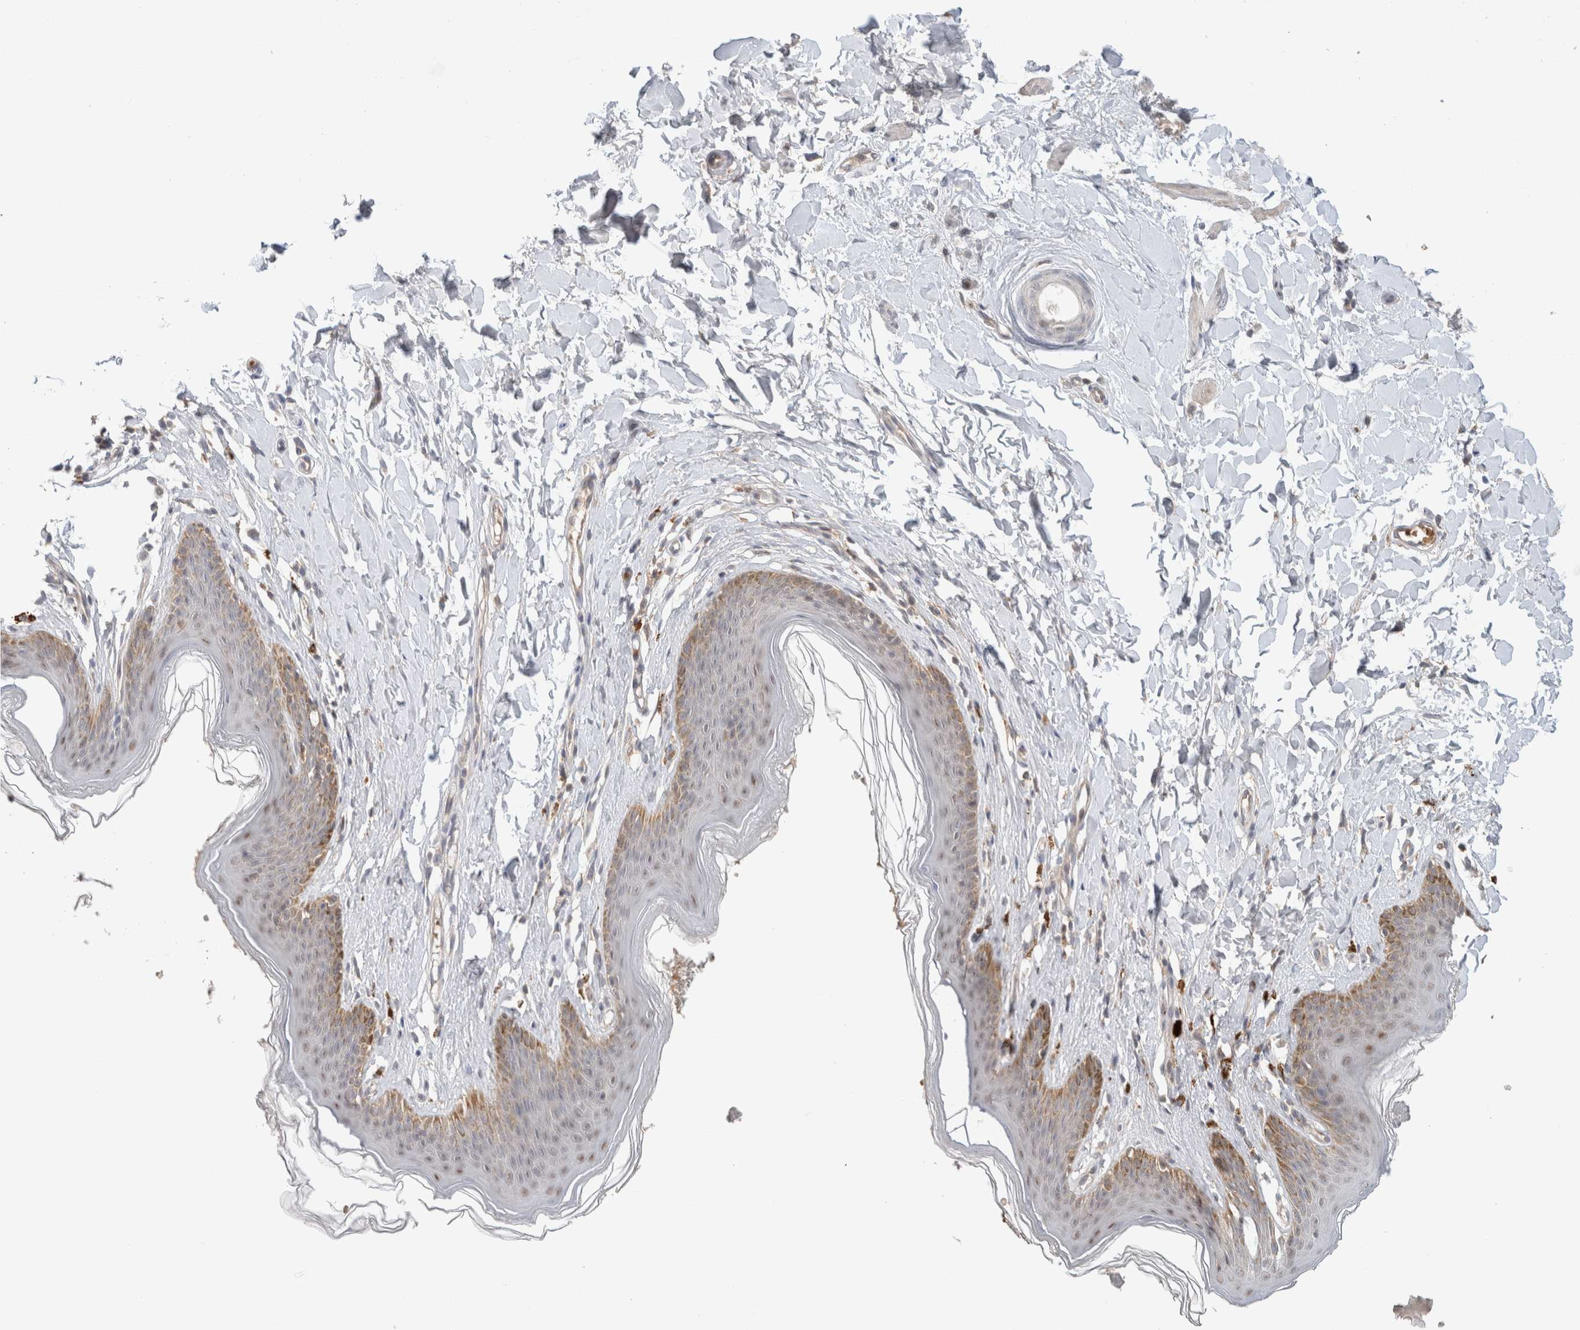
{"staining": {"intensity": "moderate", "quantity": "25%-75%", "location": "cytoplasmic/membranous"}, "tissue": "skin", "cell_type": "Epidermal cells", "image_type": "normal", "snomed": [{"axis": "morphology", "description": "Normal tissue, NOS"}, {"axis": "topography", "description": "Vulva"}], "caption": "Protein analysis of unremarkable skin reveals moderate cytoplasmic/membranous expression in approximately 25%-75% of epidermal cells. The staining was performed using DAB to visualize the protein expression in brown, while the nuclei were stained in blue with hematoxylin (Magnification: 20x).", "gene": "MRM3", "patient": {"sex": "female", "age": 66}}